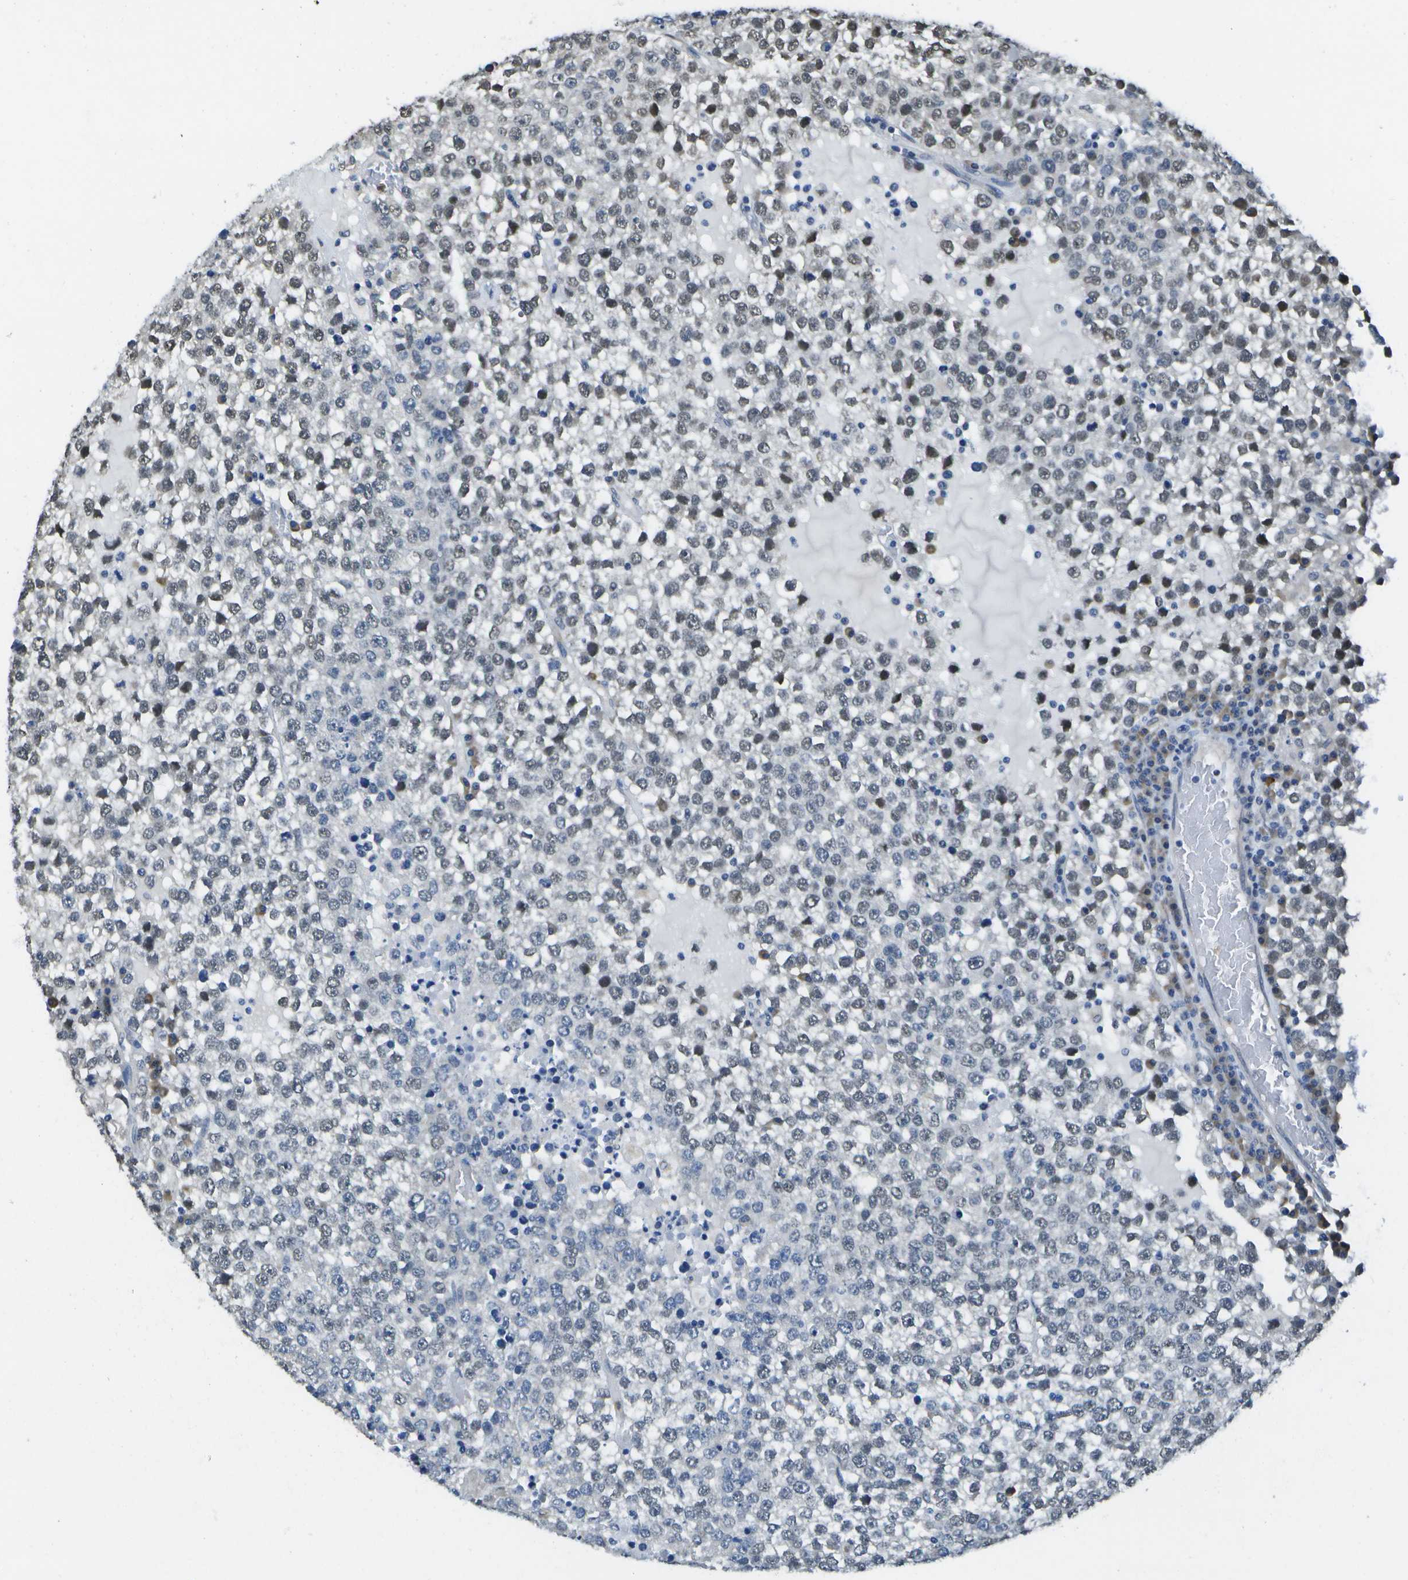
{"staining": {"intensity": "weak", "quantity": "25%-75%", "location": "nuclear"}, "tissue": "testis cancer", "cell_type": "Tumor cells", "image_type": "cancer", "snomed": [{"axis": "morphology", "description": "Seminoma, NOS"}, {"axis": "topography", "description": "Testis"}], "caption": "Tumor cells display weak nuclear staining in about 25%-75% of cells in seminoma (testis).", "gene": "DSE", "patient": {"sex": "male", "age": 65}}